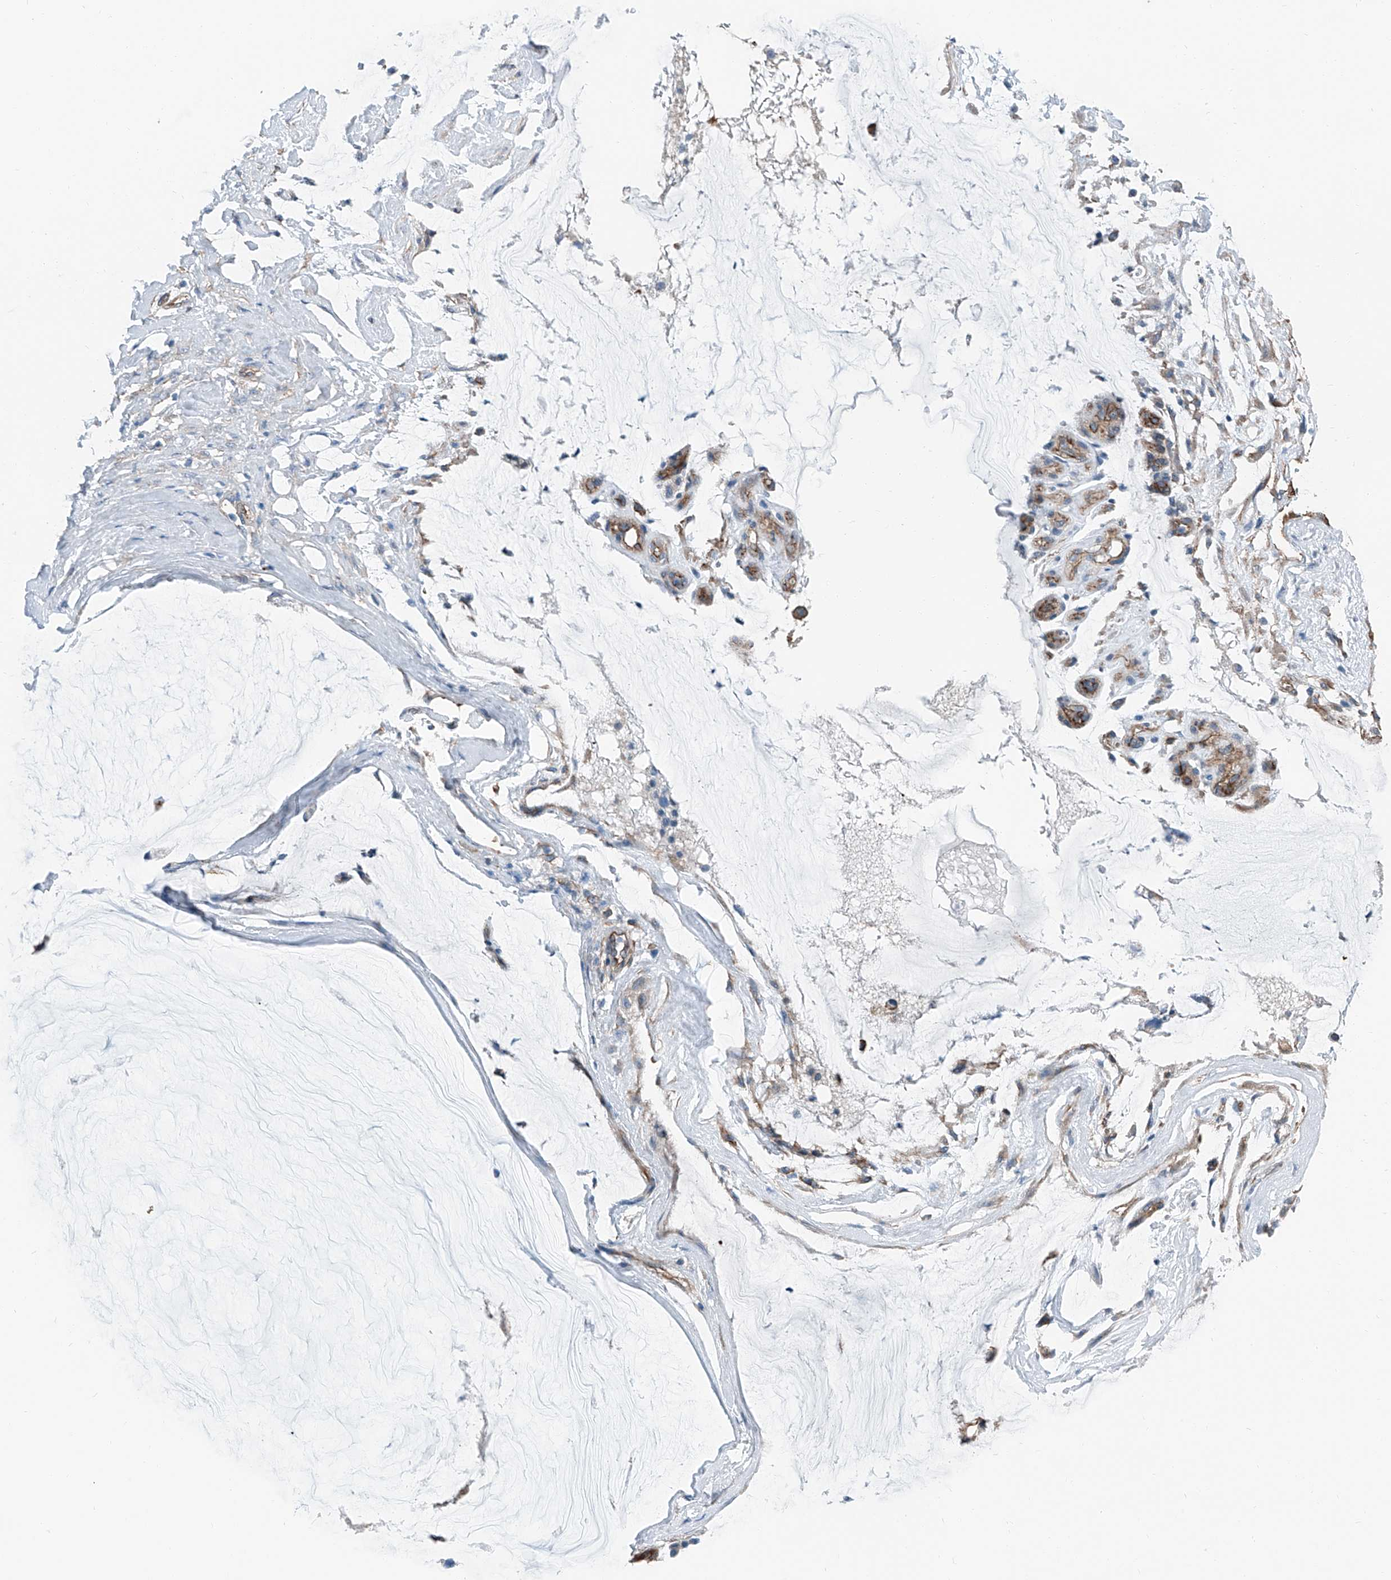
{"staining": {"intensity": "moderate", "quantity": ">75%", "location": "cytoplasmic/membranous"}, "tissue": "ovarian cancer", "cell_type": "Tumor cells", "image_type": "cancer", "snomed": [{"axis": "morphology", "description": "Cystadenocarcinoma, mucinous, NOS"}, {"axis": "topography", "description": "Ovary"}], "caption": "Ovarian mucinous cystadenocarcinoma stained for a protein (brown) exhibits moderate cytoplasmic/membranous positive staining in about >75% of tumor cells.", "gene": "THEMIS2", "patient": {"sex": "female", "age": 39}}